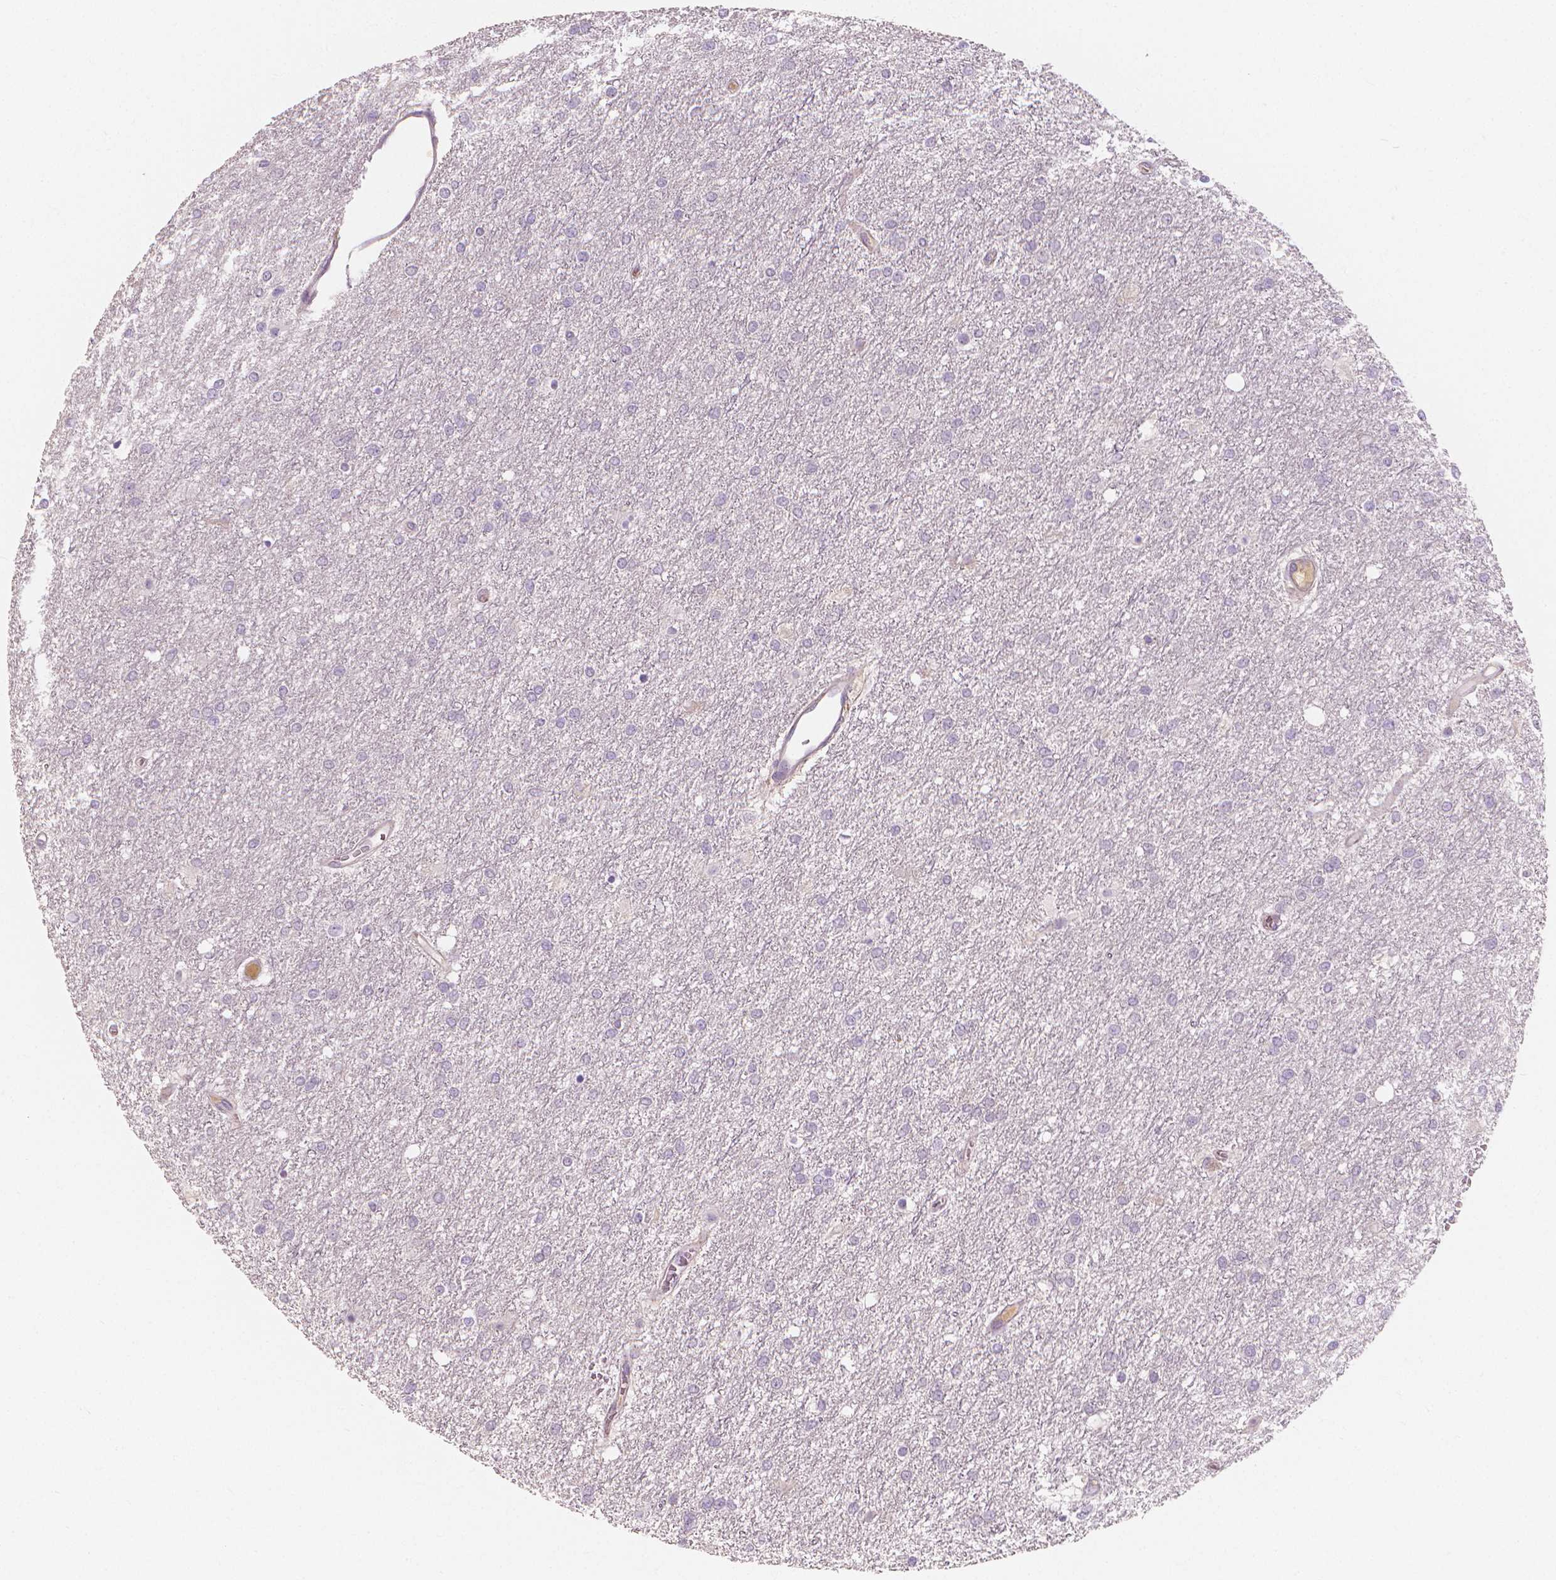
{"staining": {"intensity": "negative", "quantity": "none", "location": "none"}, "tissue": "glioma", "cell_type": "Tumor cells", "image_type": "cancer", "snomed": [{"axis": "morphology", "description": "Glioma, malignant, High grade"}, {"axis": "topography", "description": "Brain"}], "caption": "Tumor cells show no significant protein expression in high-grade glioma (malignant).", "gene": "APOA4", "patient": {"sex": "female", "age": 61}}